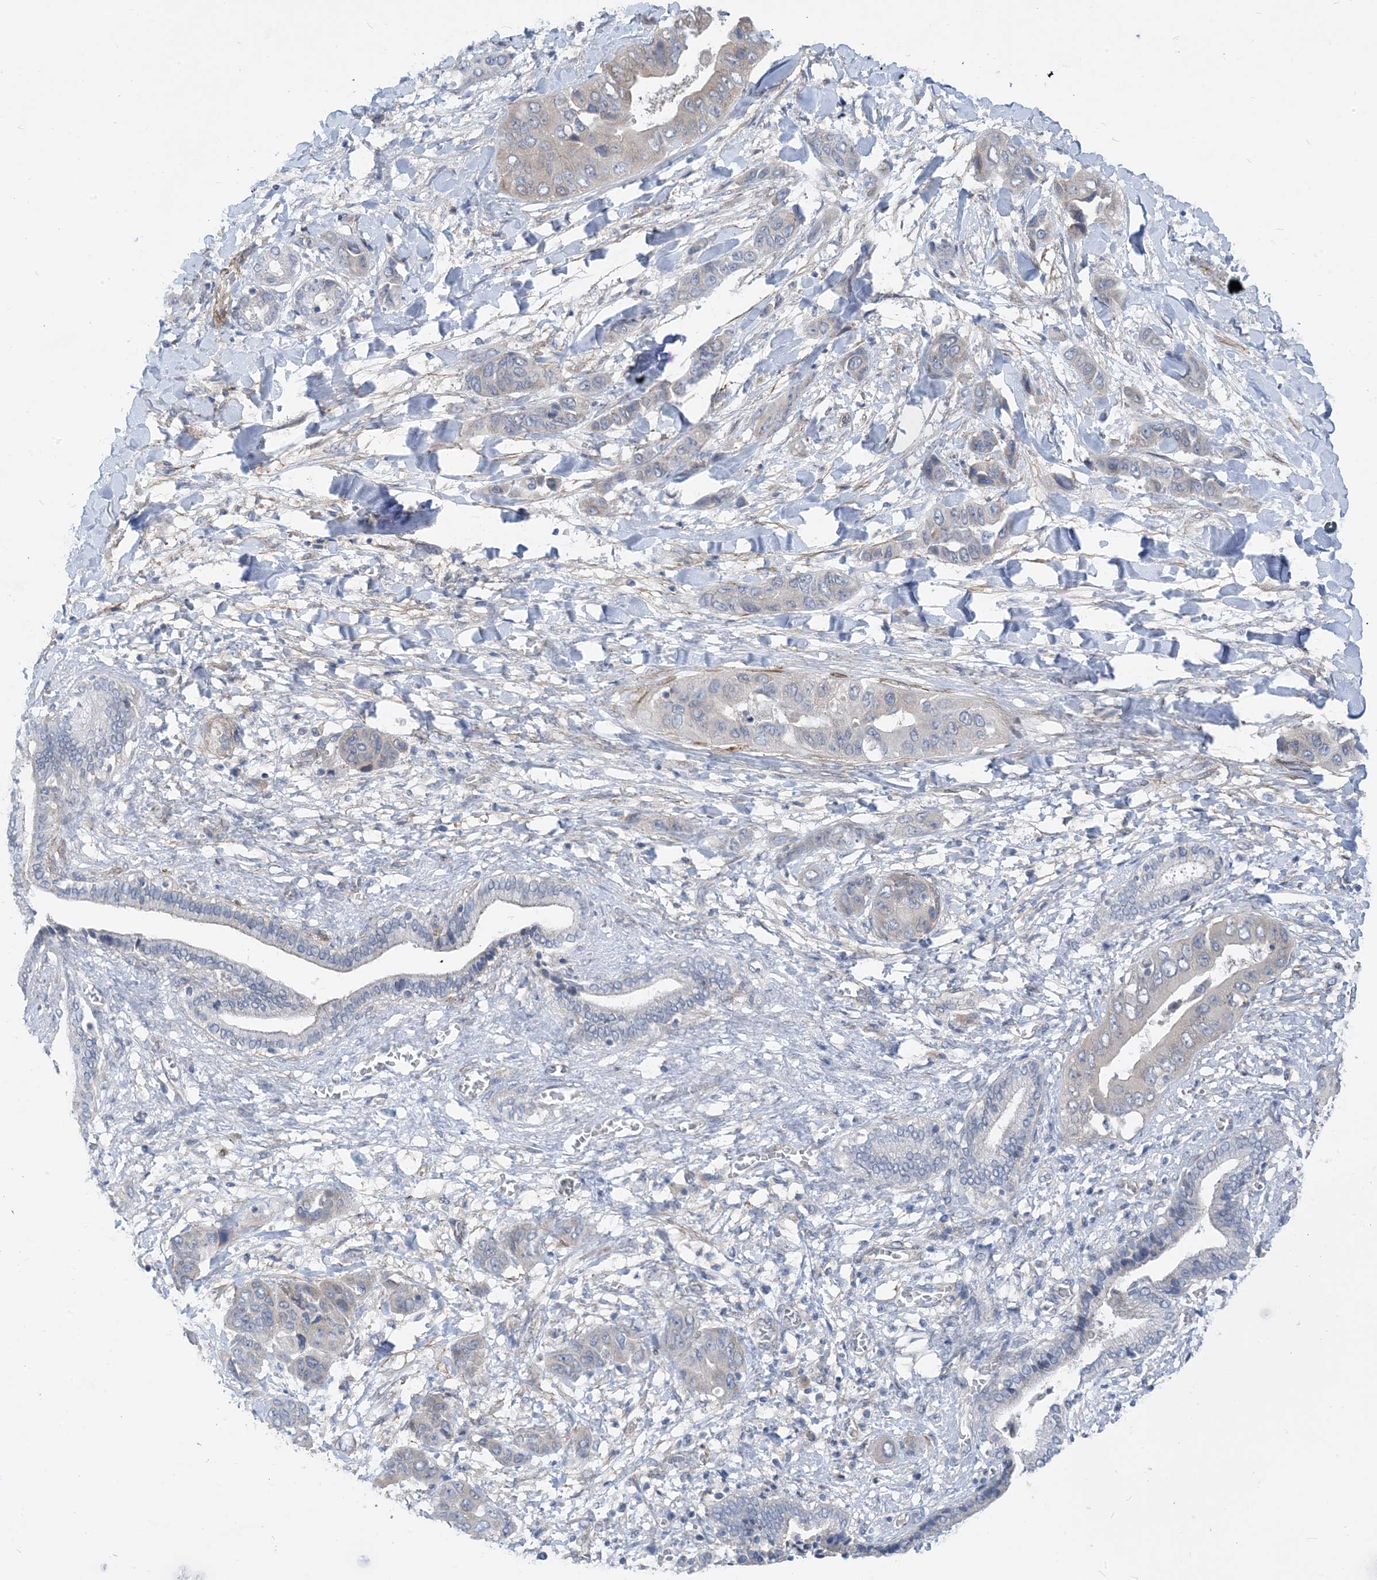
{"staining": {"intensity": "negative", "quantity": "none", "location": "none"}, "tissue": "liver cancer", "cell_type": "Tumor cells", "image_type": "cancer", "snomed": [{"axis": "morphology", "description": "Cholangiocarcinoma"}, {"axis": "topography", "description": "Liver"}], "caption": "Tumor cells are negative for protein expression in human liver cancer.", "gene": "PLEKHA3", "patient": {"sex": "female", "age": 52}}